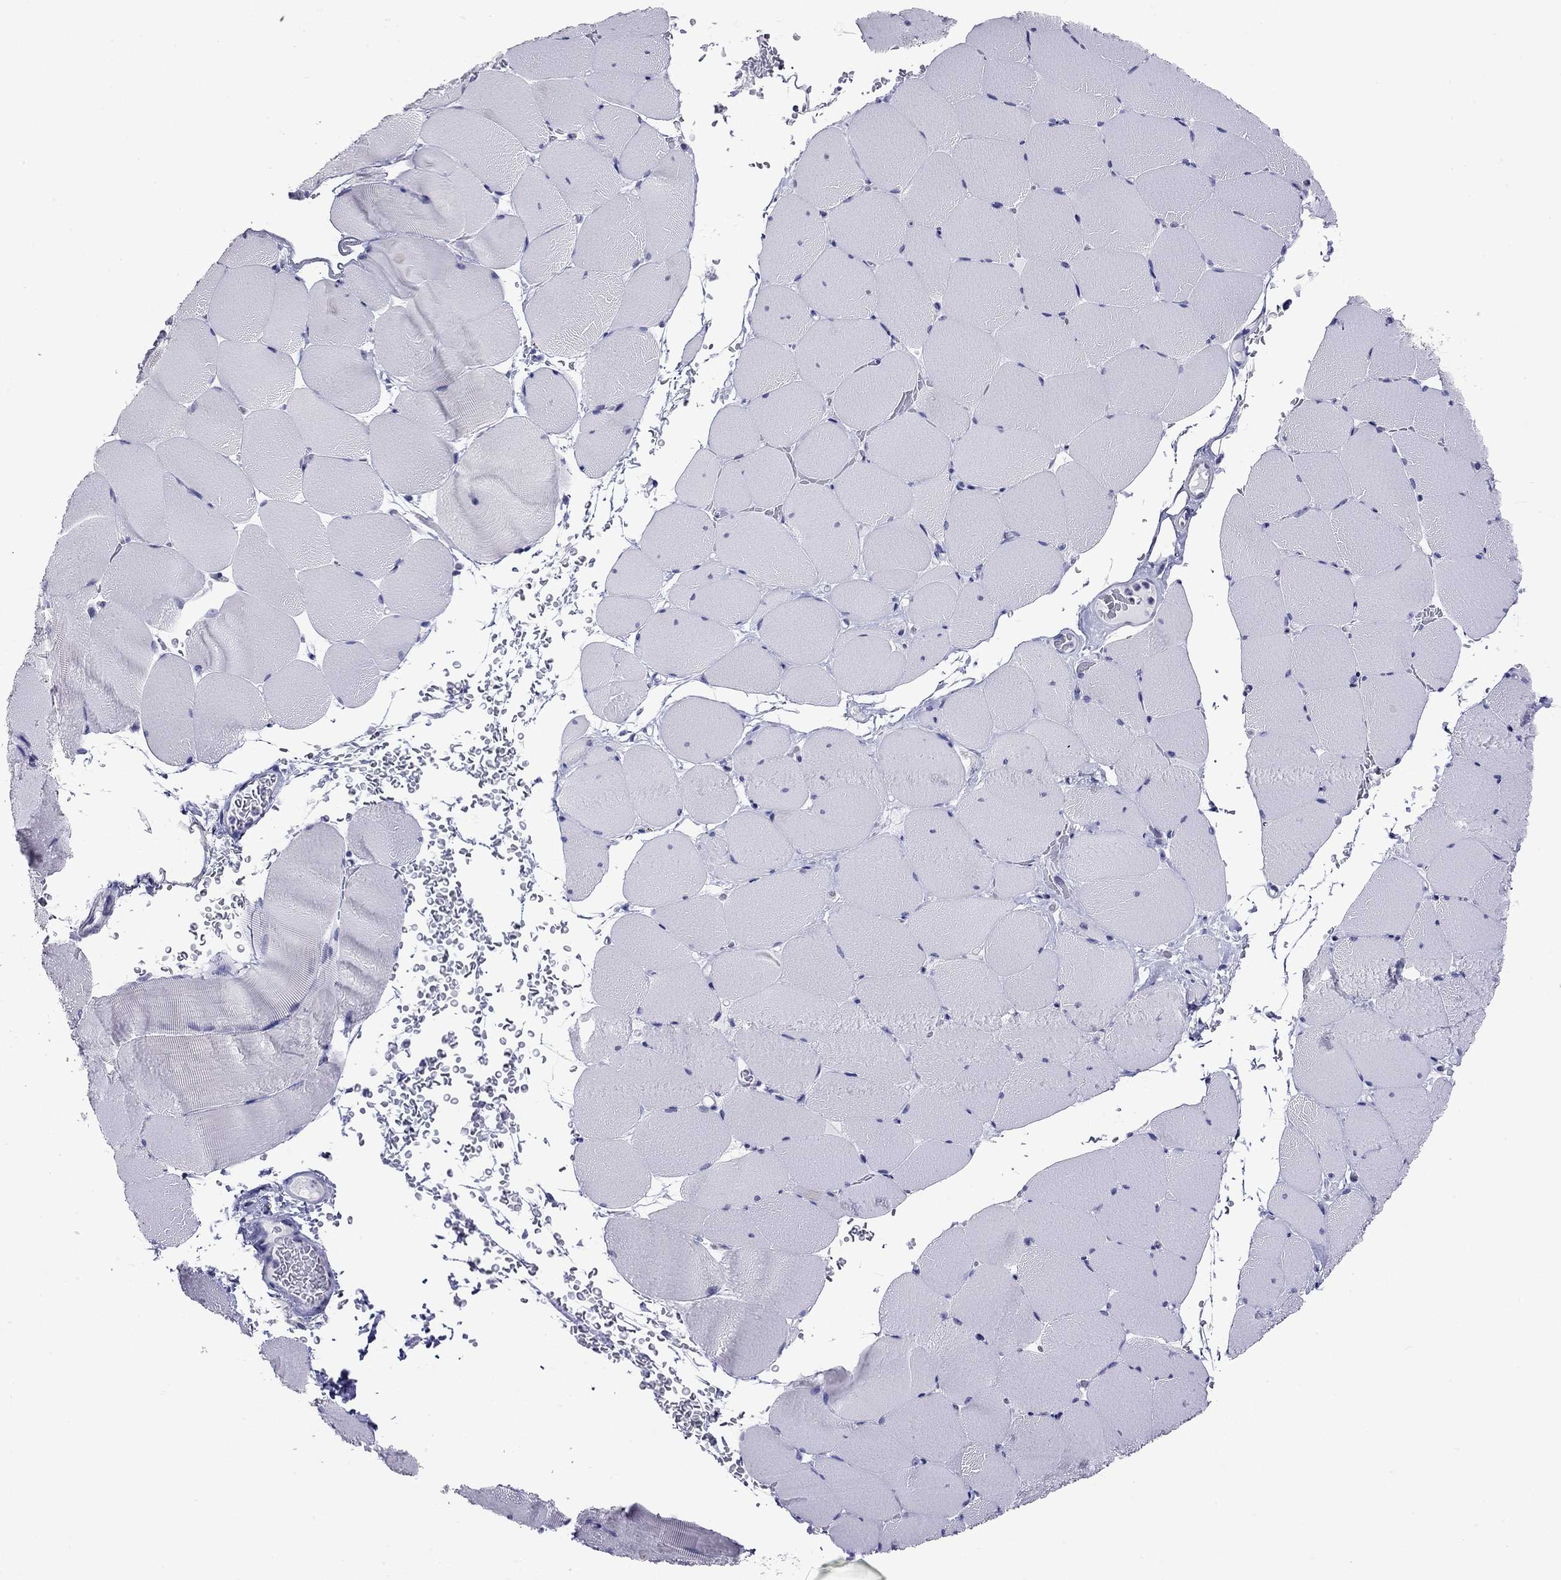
{"staining": {"intensity": "negative", "quantity": "none", "location": "none"}, "tissue": "skeletal muscle", "cell_type": "Myocytes", "image_type": "normal", "snomed": [{"axis": "morphology", "description": "Normal tissue, NOS"}, {"axis": "topography", "description": "Skeletal muscle"}], "caption": "The photomicrograph displays no significant positivity in myocytes of skeletal muscle.", "gene": "ARMC12", "patient": {"sex": "female", "age": 37}}